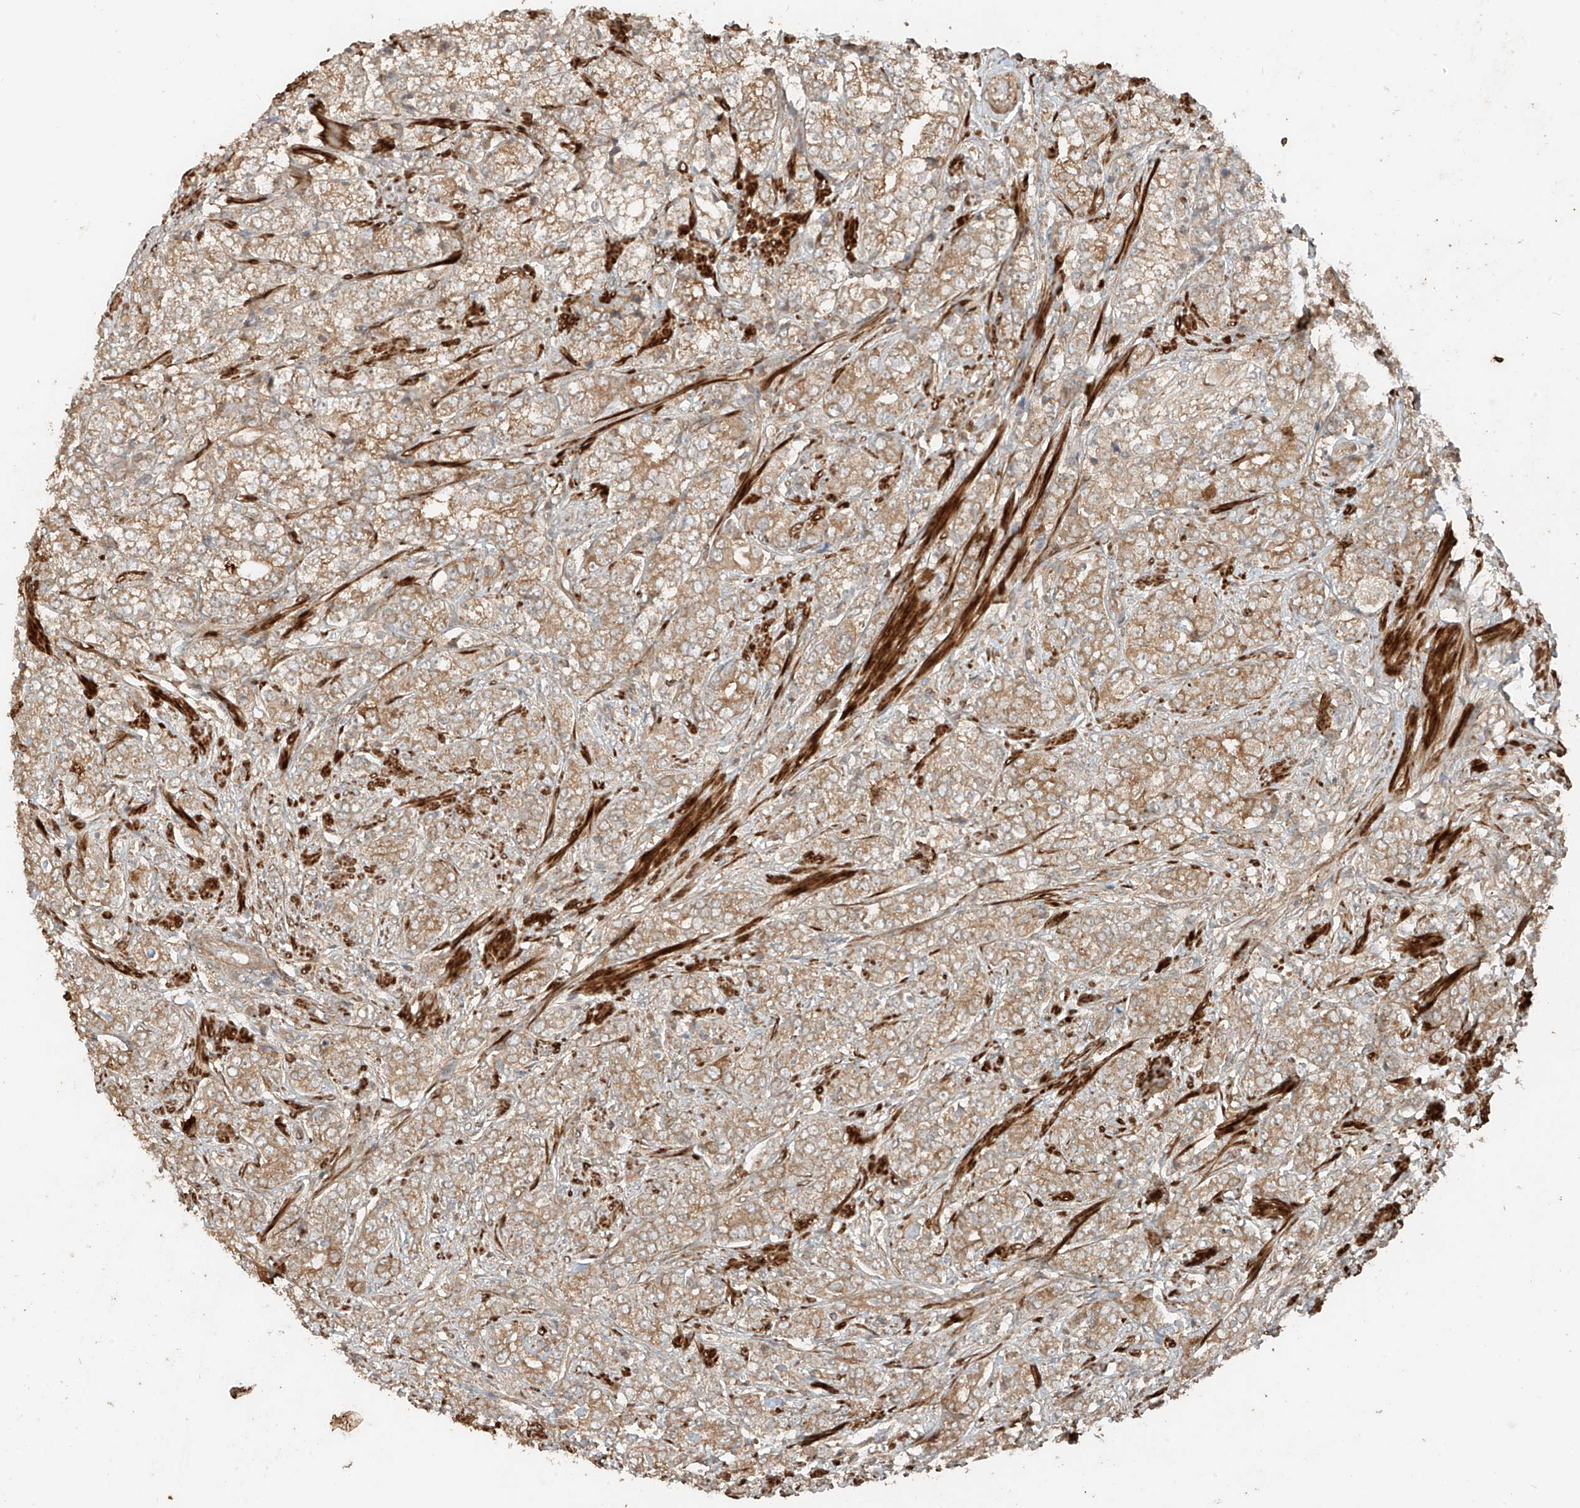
{"staining": {"intensity": "weak", "quantity": ">75%", "location": "cytoplasmic/membranous"}, "tissue": "prostate cancer", "cell_type": "Tumor cells", "image_type": "cancer", "snomed": [{"axis": "morphology", "description": "Adenocarcinoma, High grade"}, {"axis": "topography", "description": "Prostate"}], "caption": "Immunohistochemistry staining of adenocarcinoma (high-grade) (prostate), which demonstrates low levels of weak cytoplasmic/membranous positivity in approximately >75% of tumor cells indicating weak cytoplasmic/membranous protein positivity. The staining was performed using DAB (3,3'-diaminobenzidine) (brown) for protein detection and nuclei were counterstained in hematoxylin (blue).", "gene": "ANKZF1", "patient": {"sex": "male", "age": 69}}